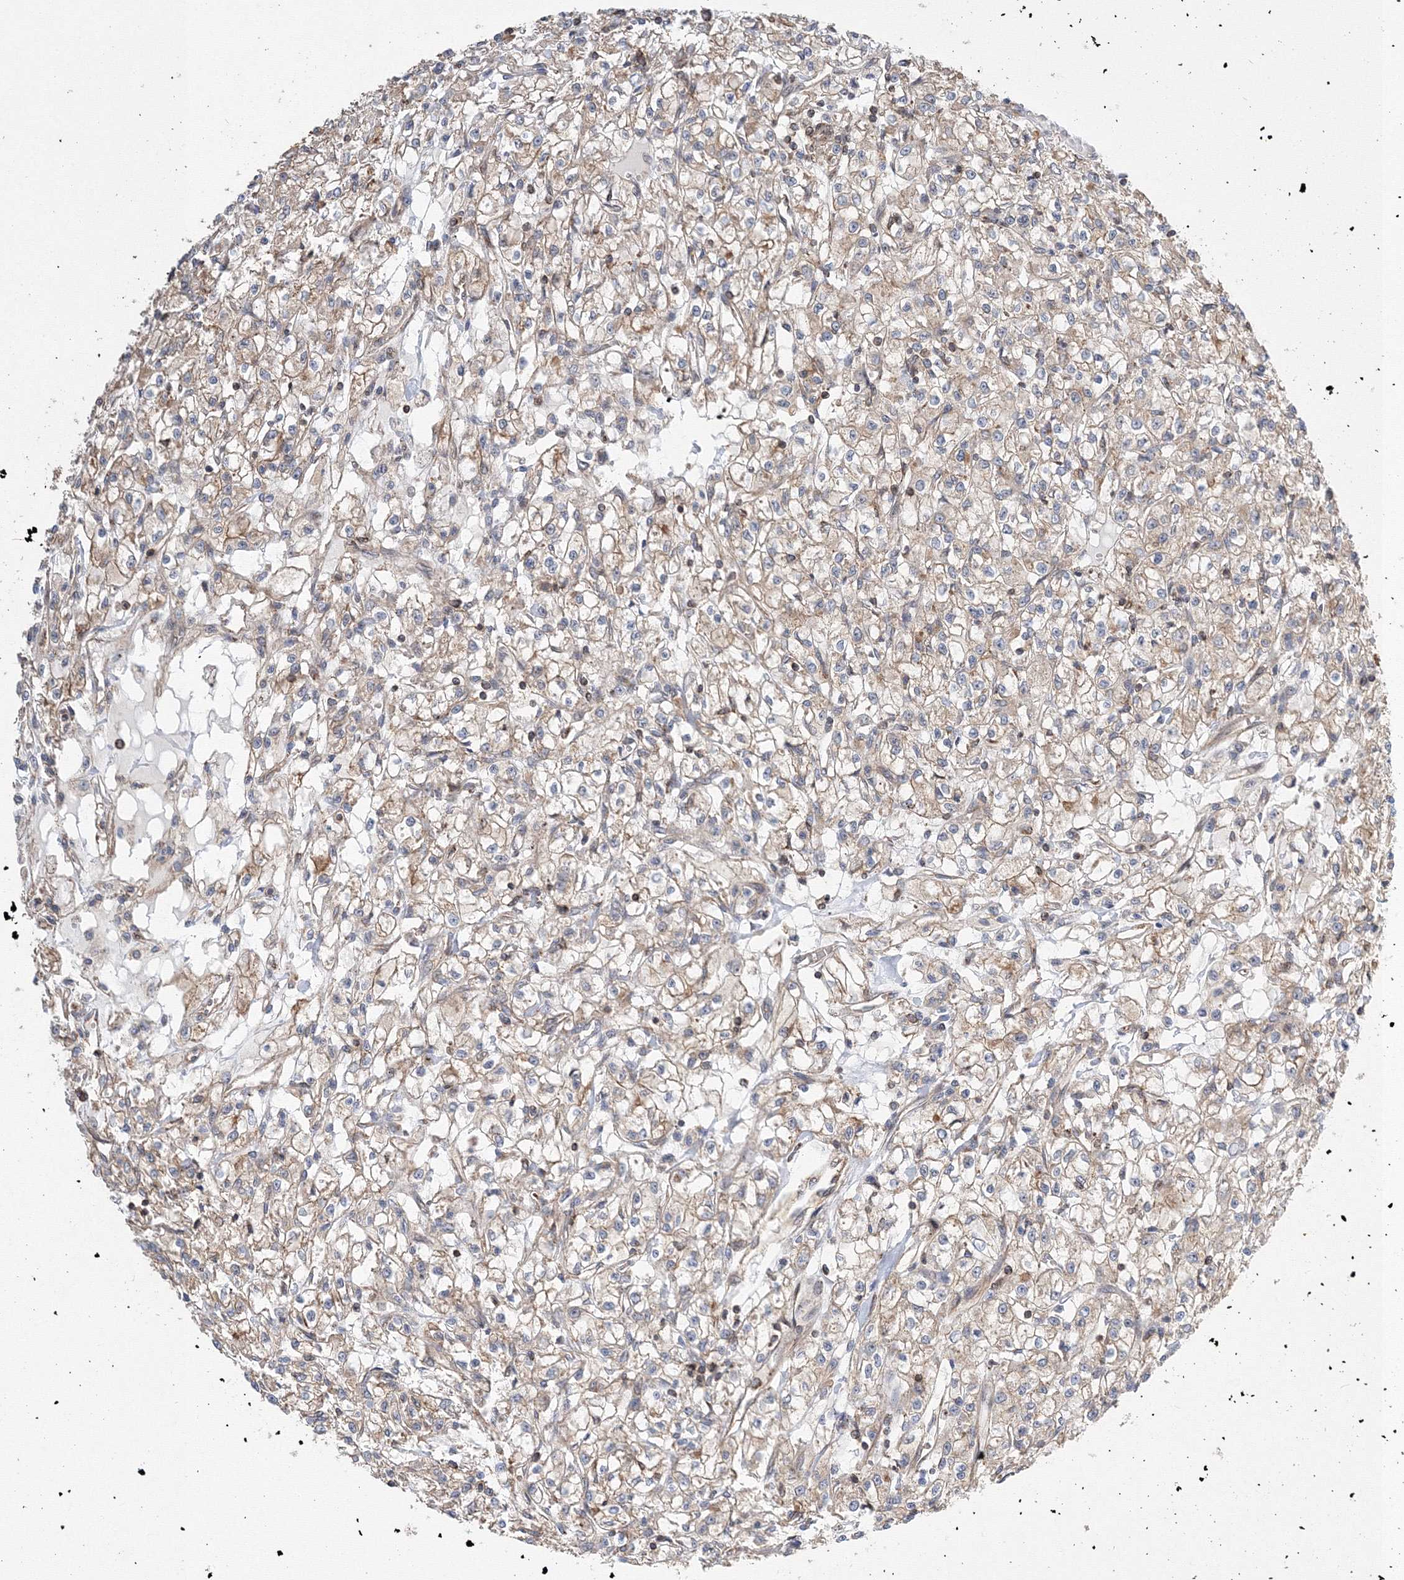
{"staining": {"intensity": "weak", "quantity": ">75%", "location": "cytoplasmic/membranous"}, "tissue": "renal cancer", "cell_type": "Tumor cells", "image_type": "cancer", "snomed": [{"axis": "morphology", "description": "Adenocarcinoma, NOS"}, {"axis": "topography", "description": "Kidney"}], "caption": "High-power microscopy captured an immunohistochemistry (IHC) image of renal cancer, revealing weak cytoplasmic/membranous expression in approximately >75% of tumor cells.", "gene": "AASDH", "patient": {"sex": "female", "age": 59}}